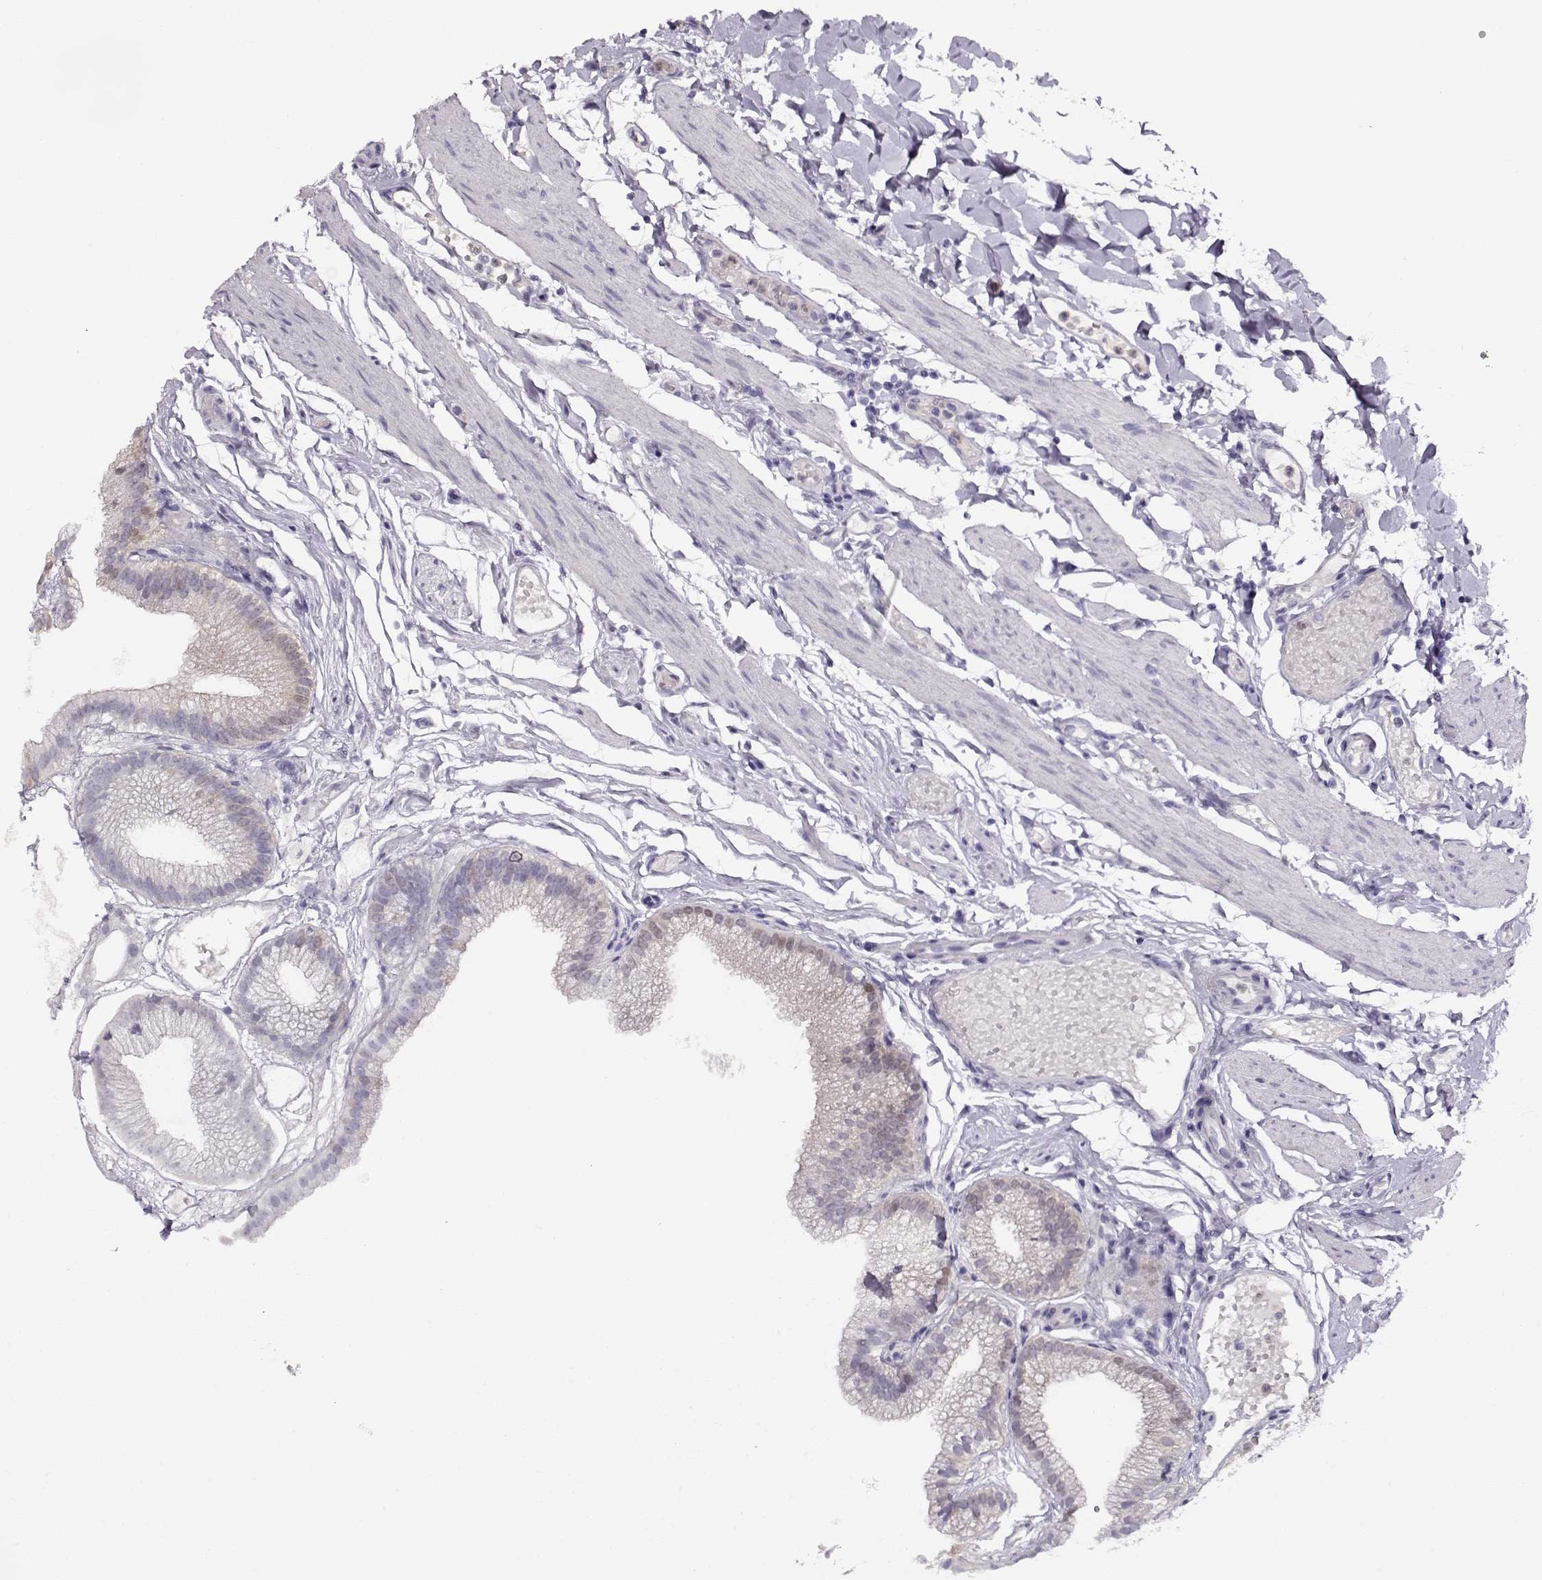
{"staining": {"intensity": "weak", "quantity": "<25%", "location": "nuclear"}, "tissue": "gallbladder", "cell_type": "Glandular cells", "image_type": "normal", "snomed": [{"axis": "morphology", "description": "Normal tissue, NOS"}, {"axis": "topography", "description": "Gallbladder"}], "caption": "Immunohistochemical staining of normal human gallbladder exhibits no significant expression in glandular cells.", "gene": "CCR8", "patient": {"sex": "female", "age": 45}}